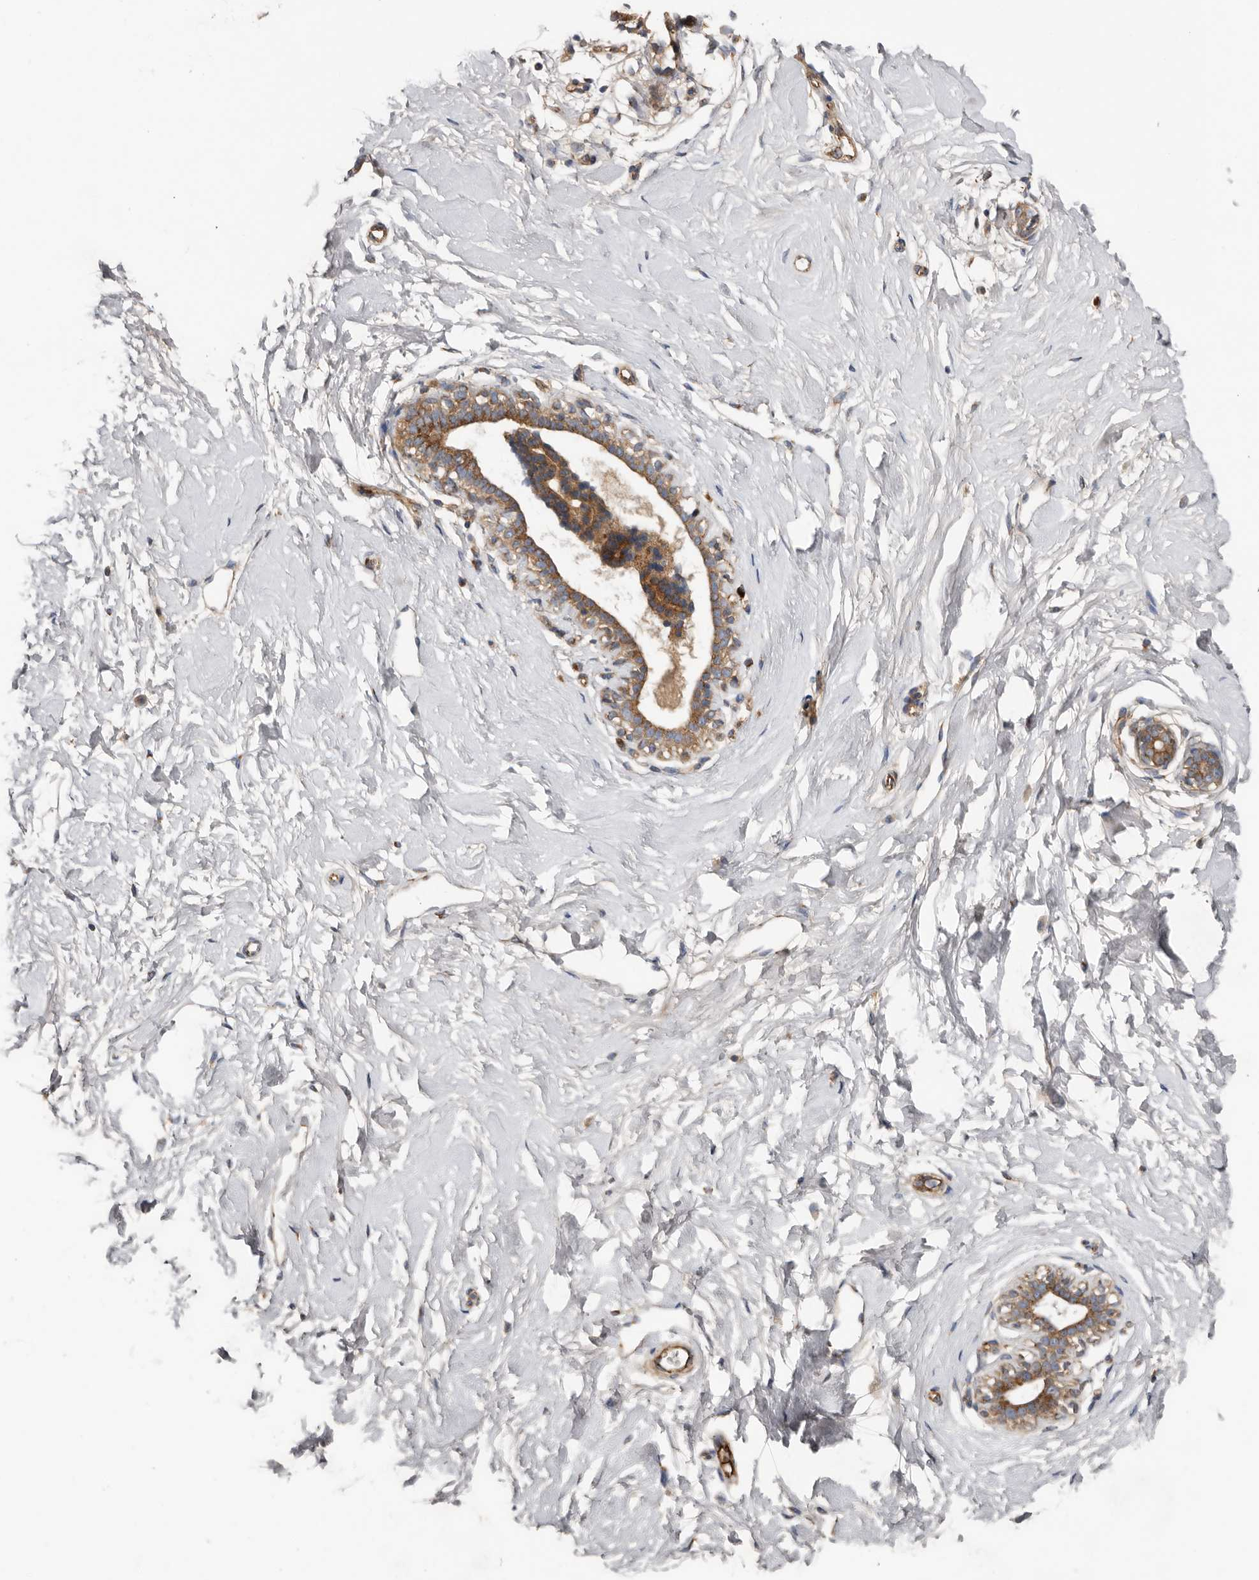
{"staining": {"intensity": "negative", "quantity": "none", "location": "none"}, "tissue": "breast", "cell_type": "Adipocytes", "image_type": "normal", "snomed": [{"axis": "morphology", "description": "Normal tissue, NOS"}, {"axis": "morphology", "description": "Adenoma, NOS"}, {"axis": "topography", "description": "Breast"}], "caption": "Immunohistochemistry of normal human breast demonstrates no staining in adipocytes. Brightfield microscopy of IHC stained with DAB (3,3'-diaminobenzidine) (brown) and hematoxylin (blue), captured at high magnification.", "gene": "LUZP1", "patient": {"sex": "female", "age": 23}}